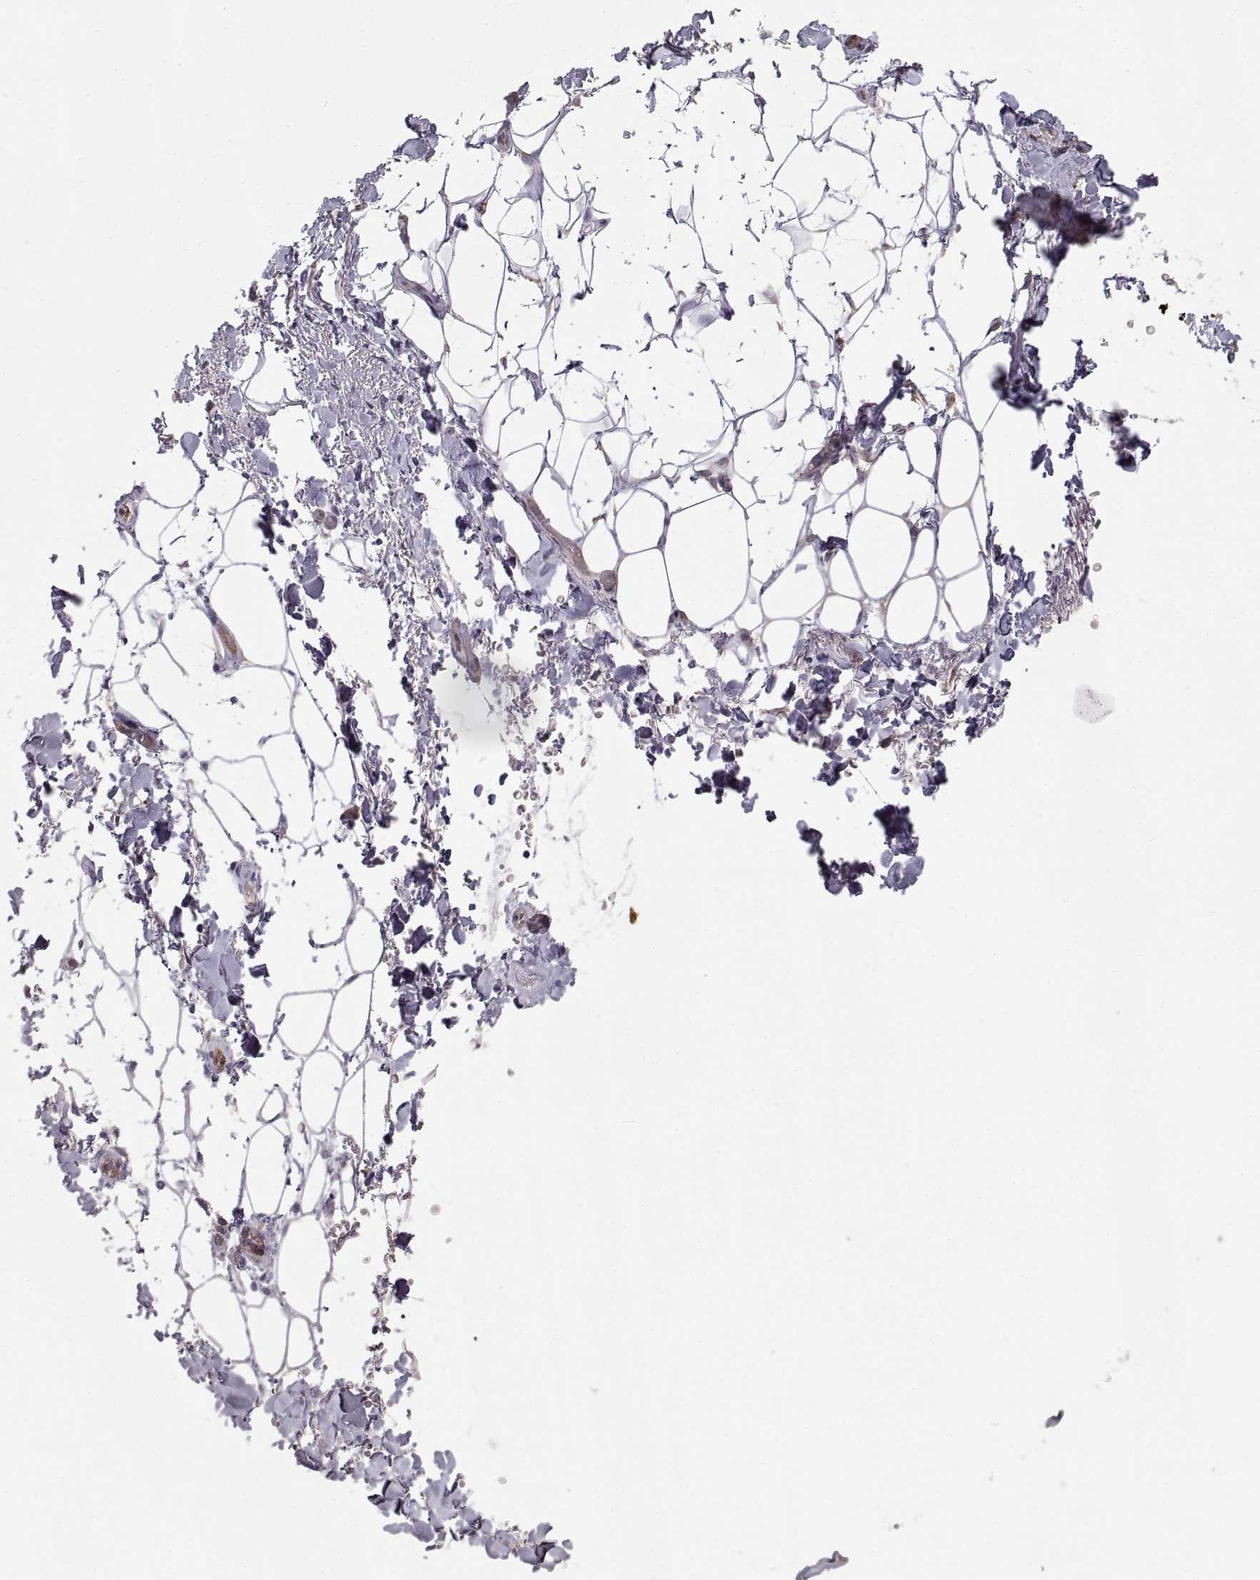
{"staining": {"intensity": "negative", "quantity": "none", "location": "none"}, "tissue": "adipose tissue", "cell_type": "Adipocytes", "image_type": "normal", "snomed": [{"axis": "morphology", "description": "Normal tissue, NOS"}, {"axis": "topography", "description": "Anal"}, {"axis": "topography", "description": "Peripheral nerve tissue"}], "caption": "Benign adipose tissue was stained to show a protein in brown. There is no significant positivity in adipocytes. (Brightfield microscopy of DAB (3,3'-diaminobenzidine) IHC at high magnification).", "gene": "HSP90AB1", "patient": {"sex": "male", "age": 53}}